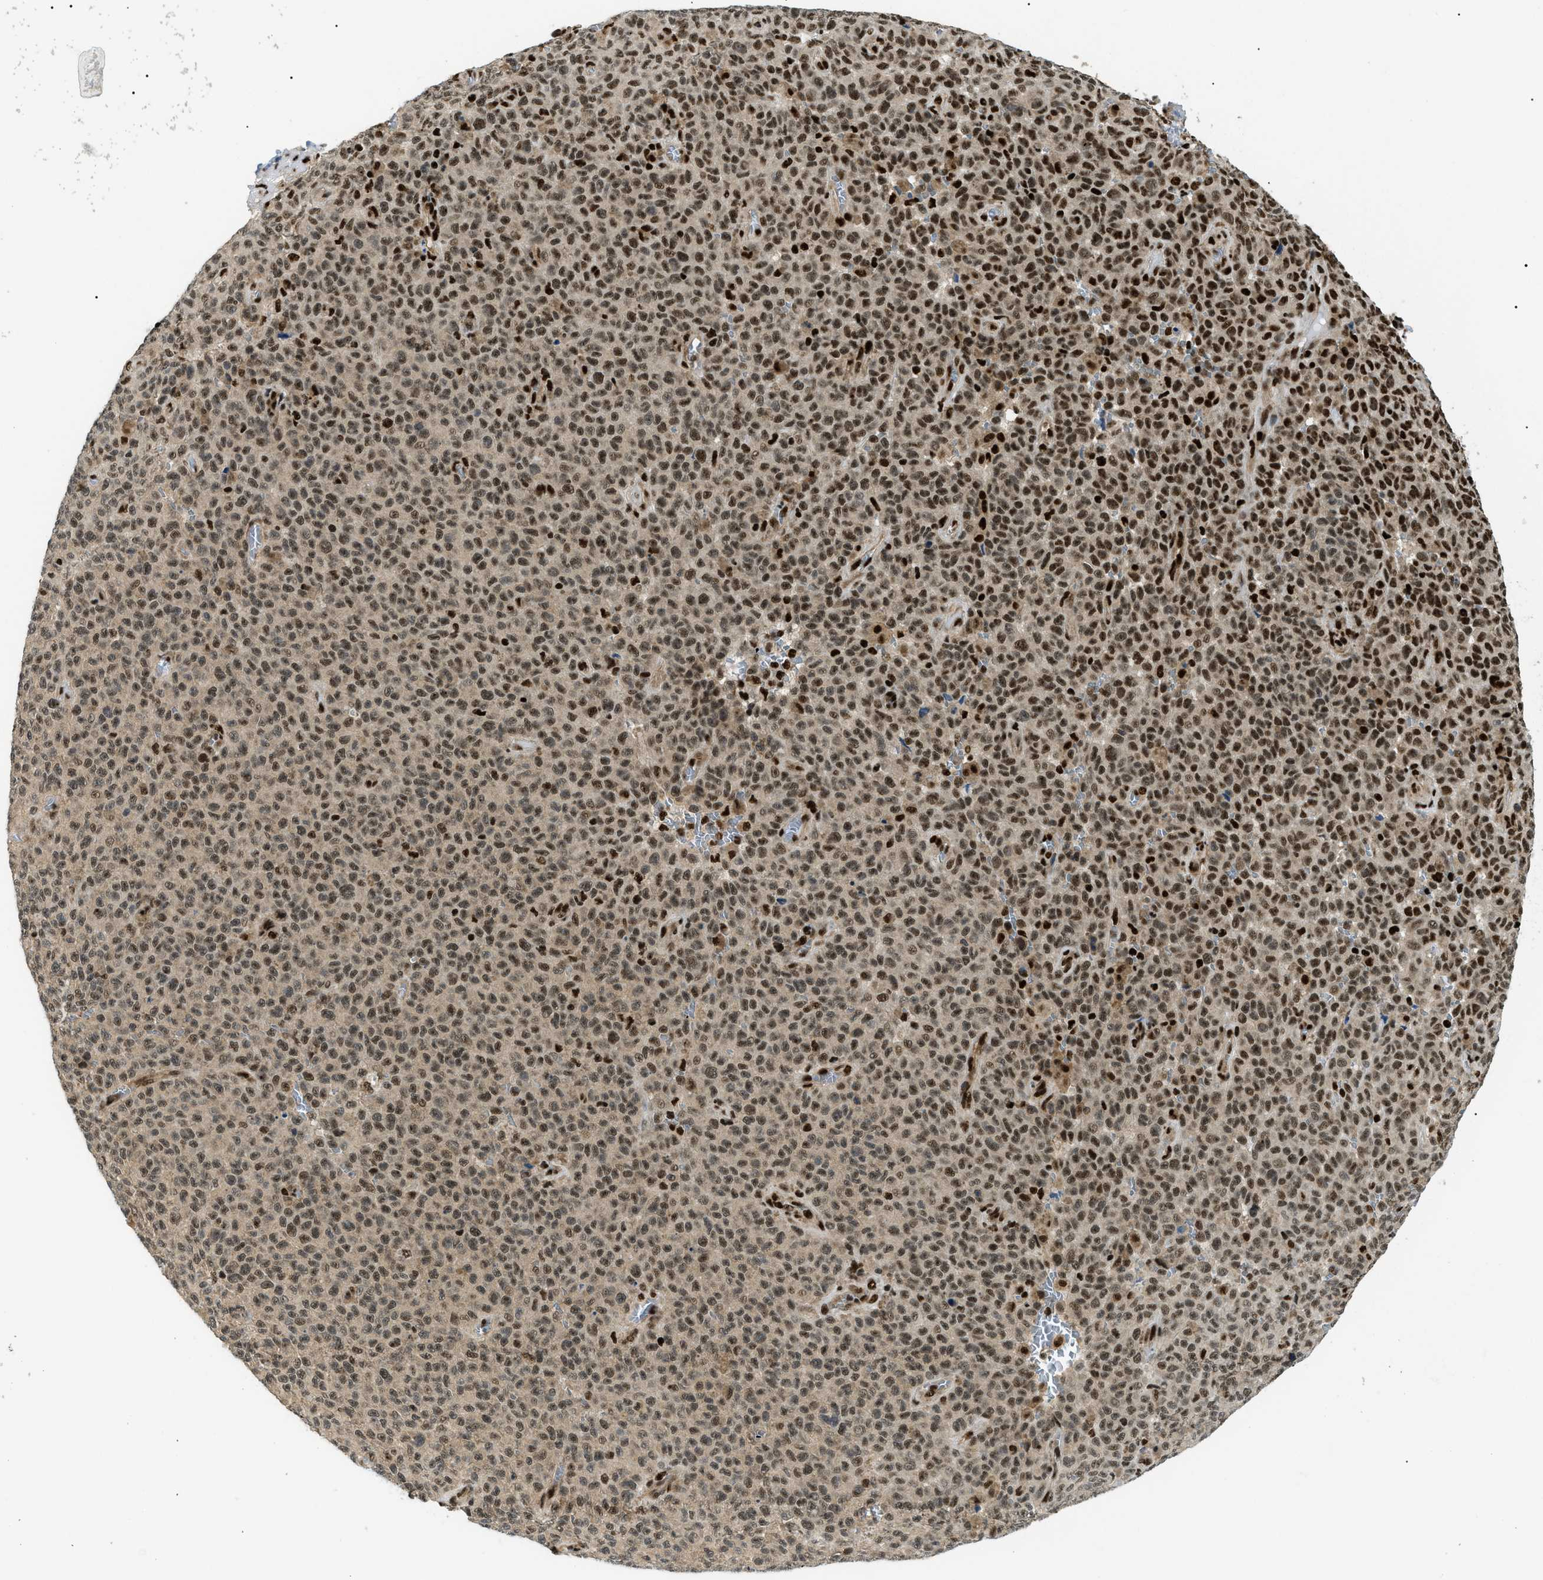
{"staining": {"intensity": "moderate", "quantity": ">75%", "location": "cytoplasmic/membranous,nuclear"}, "tissue": "melanoma", "cell_type": "Tumor cells", "image_type": "cancer", "snomed": [{"axis": "morphology", "description": "Malignant melanoma, NOS"}, {"axis": "topography", "description": "Skin"}], "caption": "Immunohistochemistry (IHC) staining of melanoma, which shows medium levels of moderate cytoplasmic/membranous and nuclear expression in approximately >75% of tumor cells indicating moderate cytoplasmic/membranous and nuclear protein staining. The staining was performed using DAB (3,3'-diaminobenzidine) (brown) for protein detection and nuclei were counterstained in hematoxylin (blue).", "gene": "CWC25", "patient": {"sex": "female", "age": 82}}